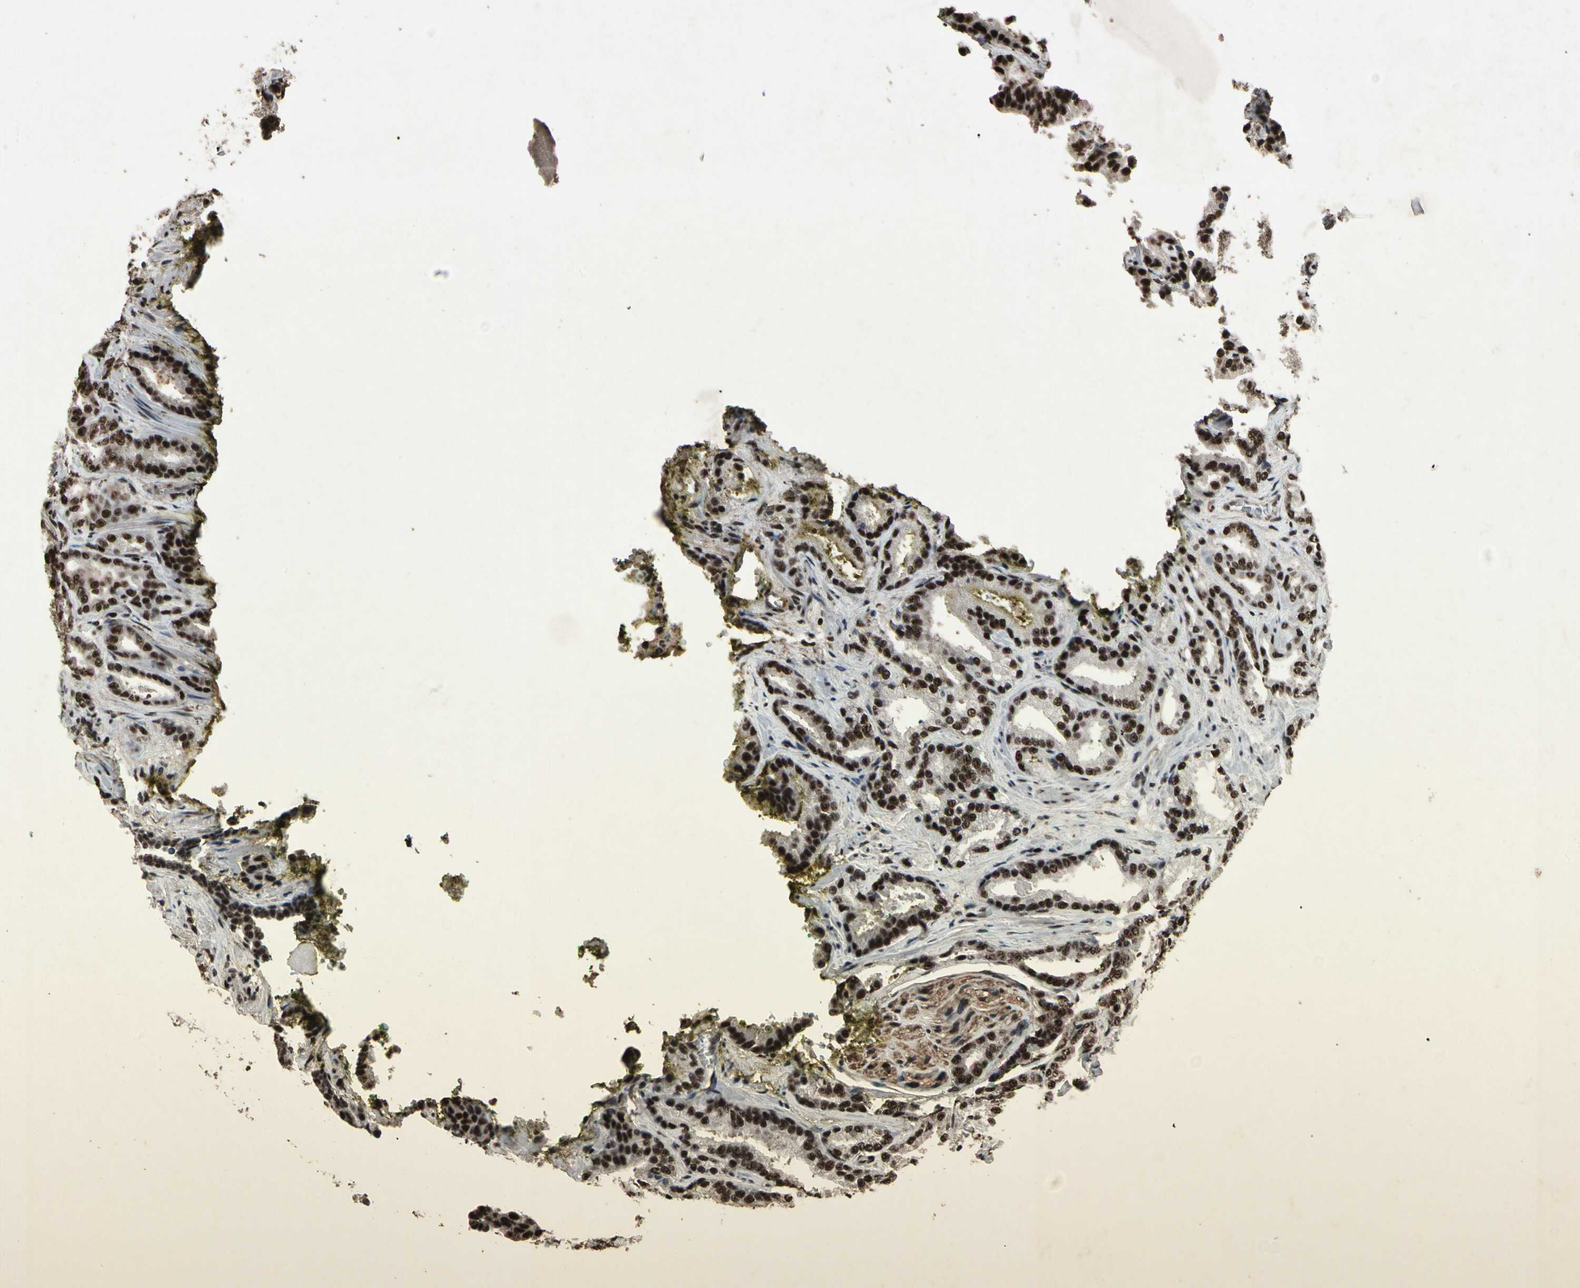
{"staining": {"intensity": "strong", "quantity": ">75%", "location": "nuclear"}, "tissue": "prostate cancer", "cell_type": "Tumor cells", "image_type": "cancer", "snomed": [{"axis": "morphology", "description": "Adenocarcinoma, Low grade"}, {"axis": "topography", "description": "Prostate"}], "caption": "DAB immunohistochemical staining of human prostate low-grade adenocarcinoma exhibits strong nuclear protein expression in about >75% of tumor cells.", "gene": "TBX2", "patient": {"sex": "male", "age": 63}}